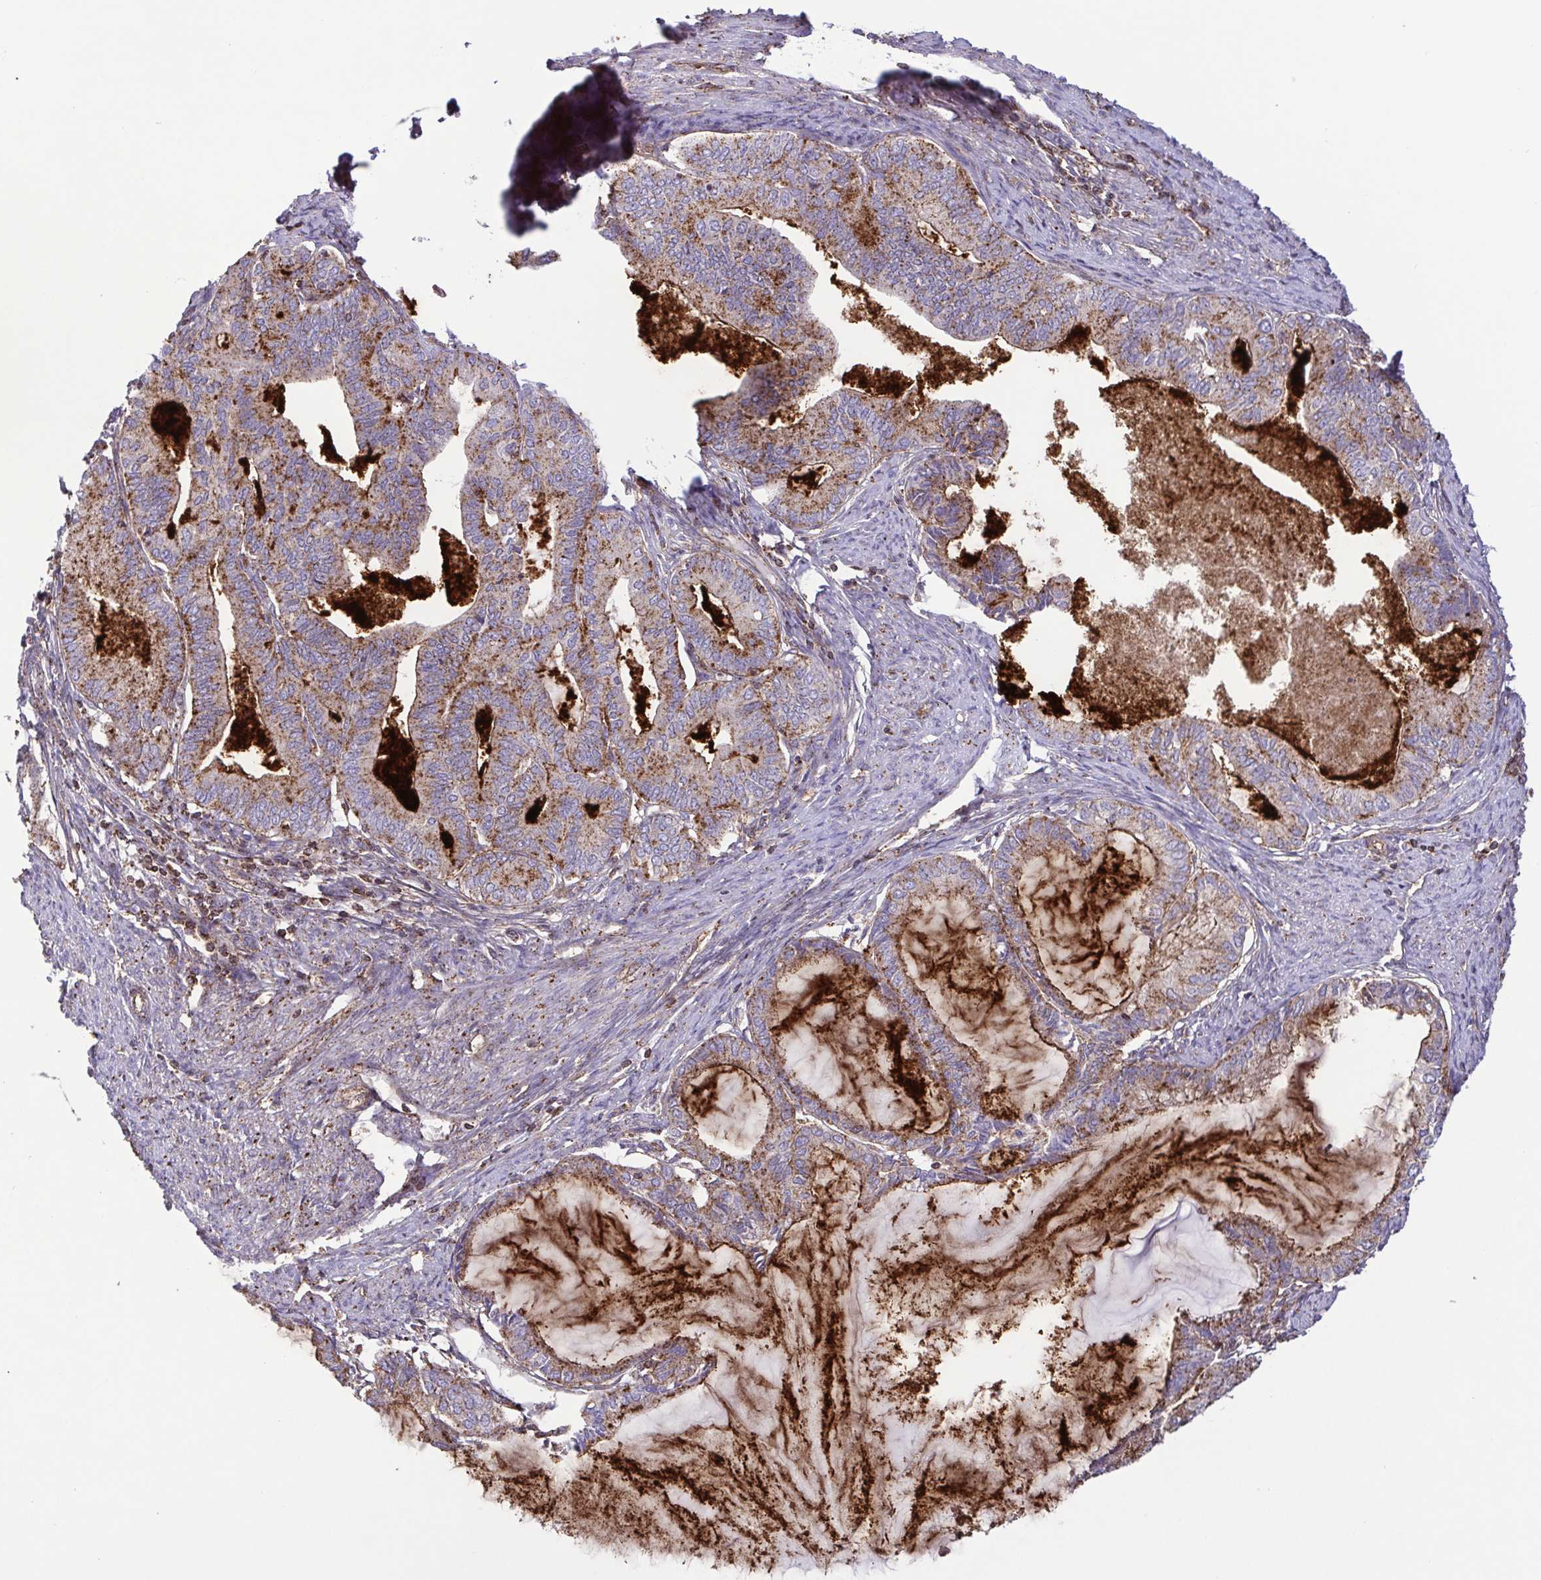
{"staining": {"intensity": "weak", "quantity": "25%-75%", "location": "cytoplasmic/membranous"}, "tissue": "endometrial cancer", "cell_type": "Tumor cells", "image_type": "cancer", "snomed": [{"axis": "morphology", "description": "Adenocarcinoma, NOS"}, {"axis": "topography", "description": "Endometrium"}], "caption": "High-magnification brightfield microscopy of endometrial cancer stained with DAB (brown) and counterstained with hematoxylin (blue). tumor cells exhibit weak cytoplasmic/membranous positivity is identified in about25%-75% of cells.", "gene": "CHMP1B", "patient": {"sex": "female", "age": 86}}